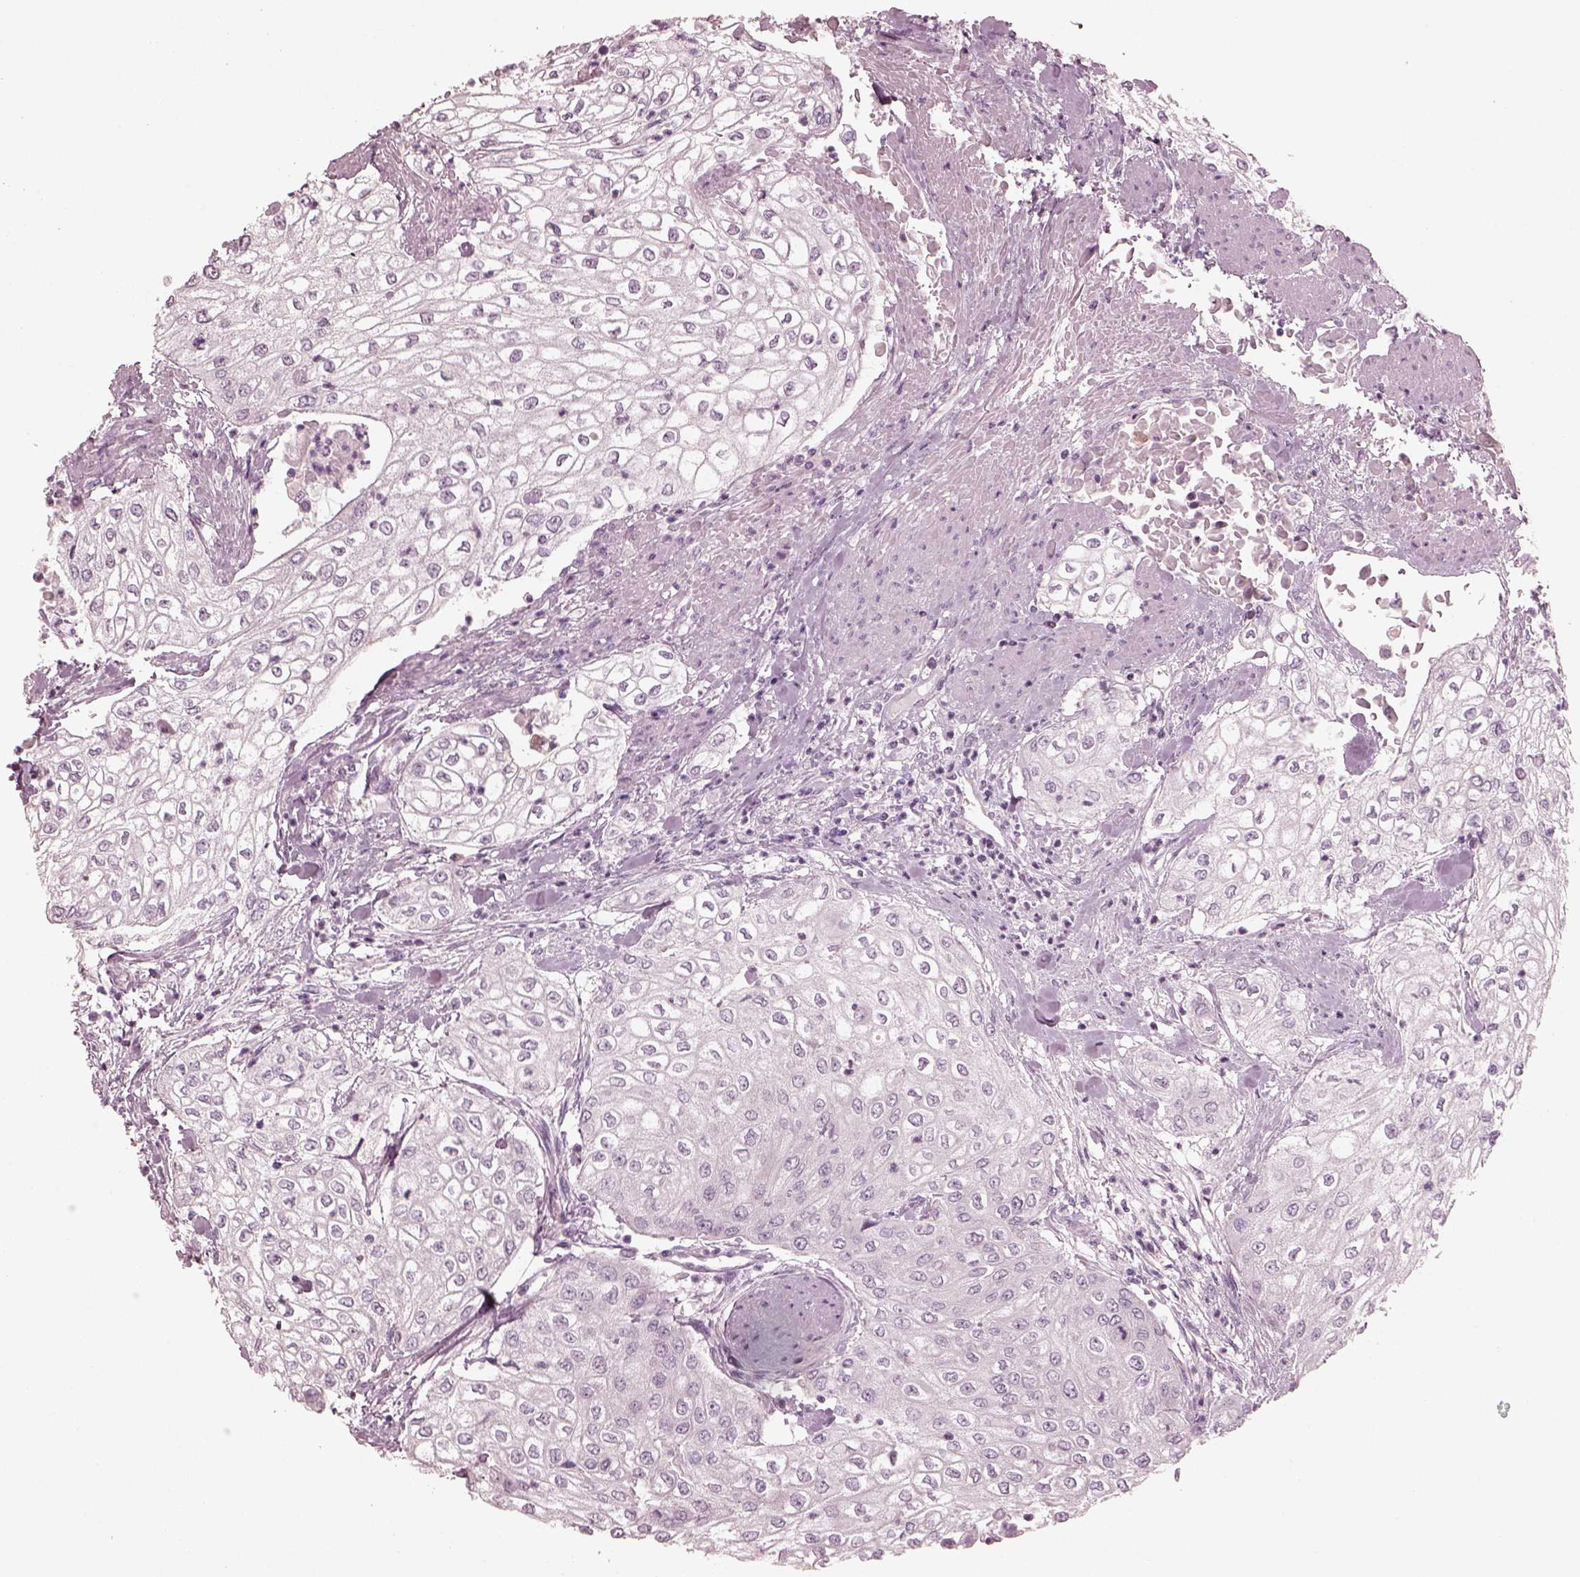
{"staining": {"intensity": "negative", "quantity": "none", "location": "none"}, "tissue": "urothelial cancer", "cell_type": "Tumor cells", "image_type": "cancer", "snomed": [{"axis": "morphology", "description": "Urothelial carcinoma, High grade"}, {"axis": "topography", "description": "Urinary bladder"}], "caption": "A micrograph of urothelial carcinoma (high-grade) stained for a protein exhibits no brown staining in tumor cells. (Stains: DAB immunohistochemistry (IHC) with hematoxylin counter stain, Microscopy: brightfield microscopy at high magnification).", "gene": "C2orf81", "patient": {"sex": "male", "age": 62}}